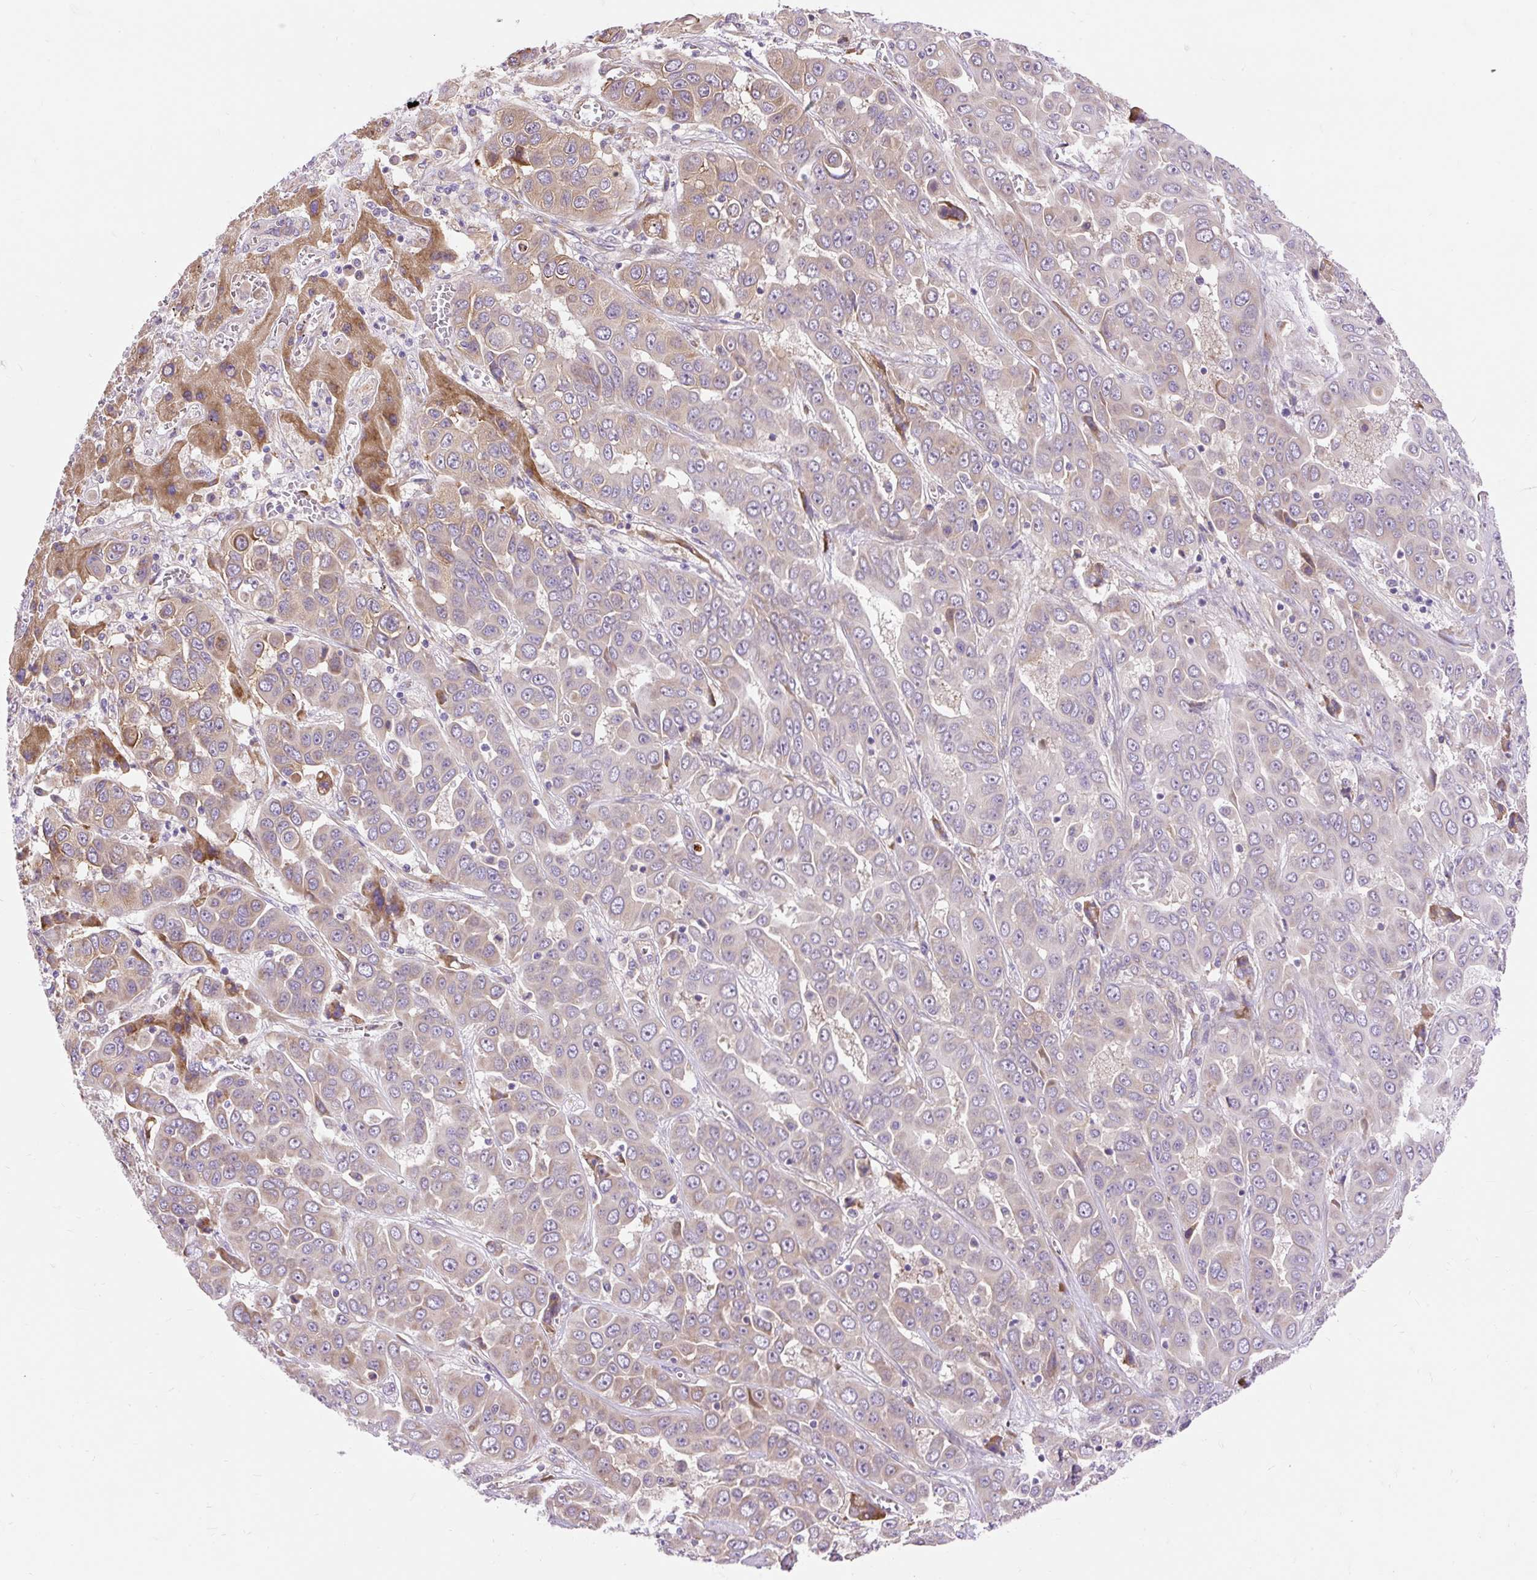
{"staining": {"intensity": "moderate", "quantity": "<25%", "location": "cytoplasmic/membranous"}, "tissue": "liver cancer", "cell_type": "Tumor cells", "image_type": "cancer", "snomed": [{"axis": "morphology", "description": "Cholangiocarcinoma"}, {"axis": "topography", "description": "Liver"}], "caption": "This photomicrograph exhibits IHC staining of human cholangiocarcinoma (liver), with low moderate cytoplasmic/membranous positivity in approximately <25% of tumor cells.", "gene": "GPR45", "patient": {"sex": "female", "age": 52}}